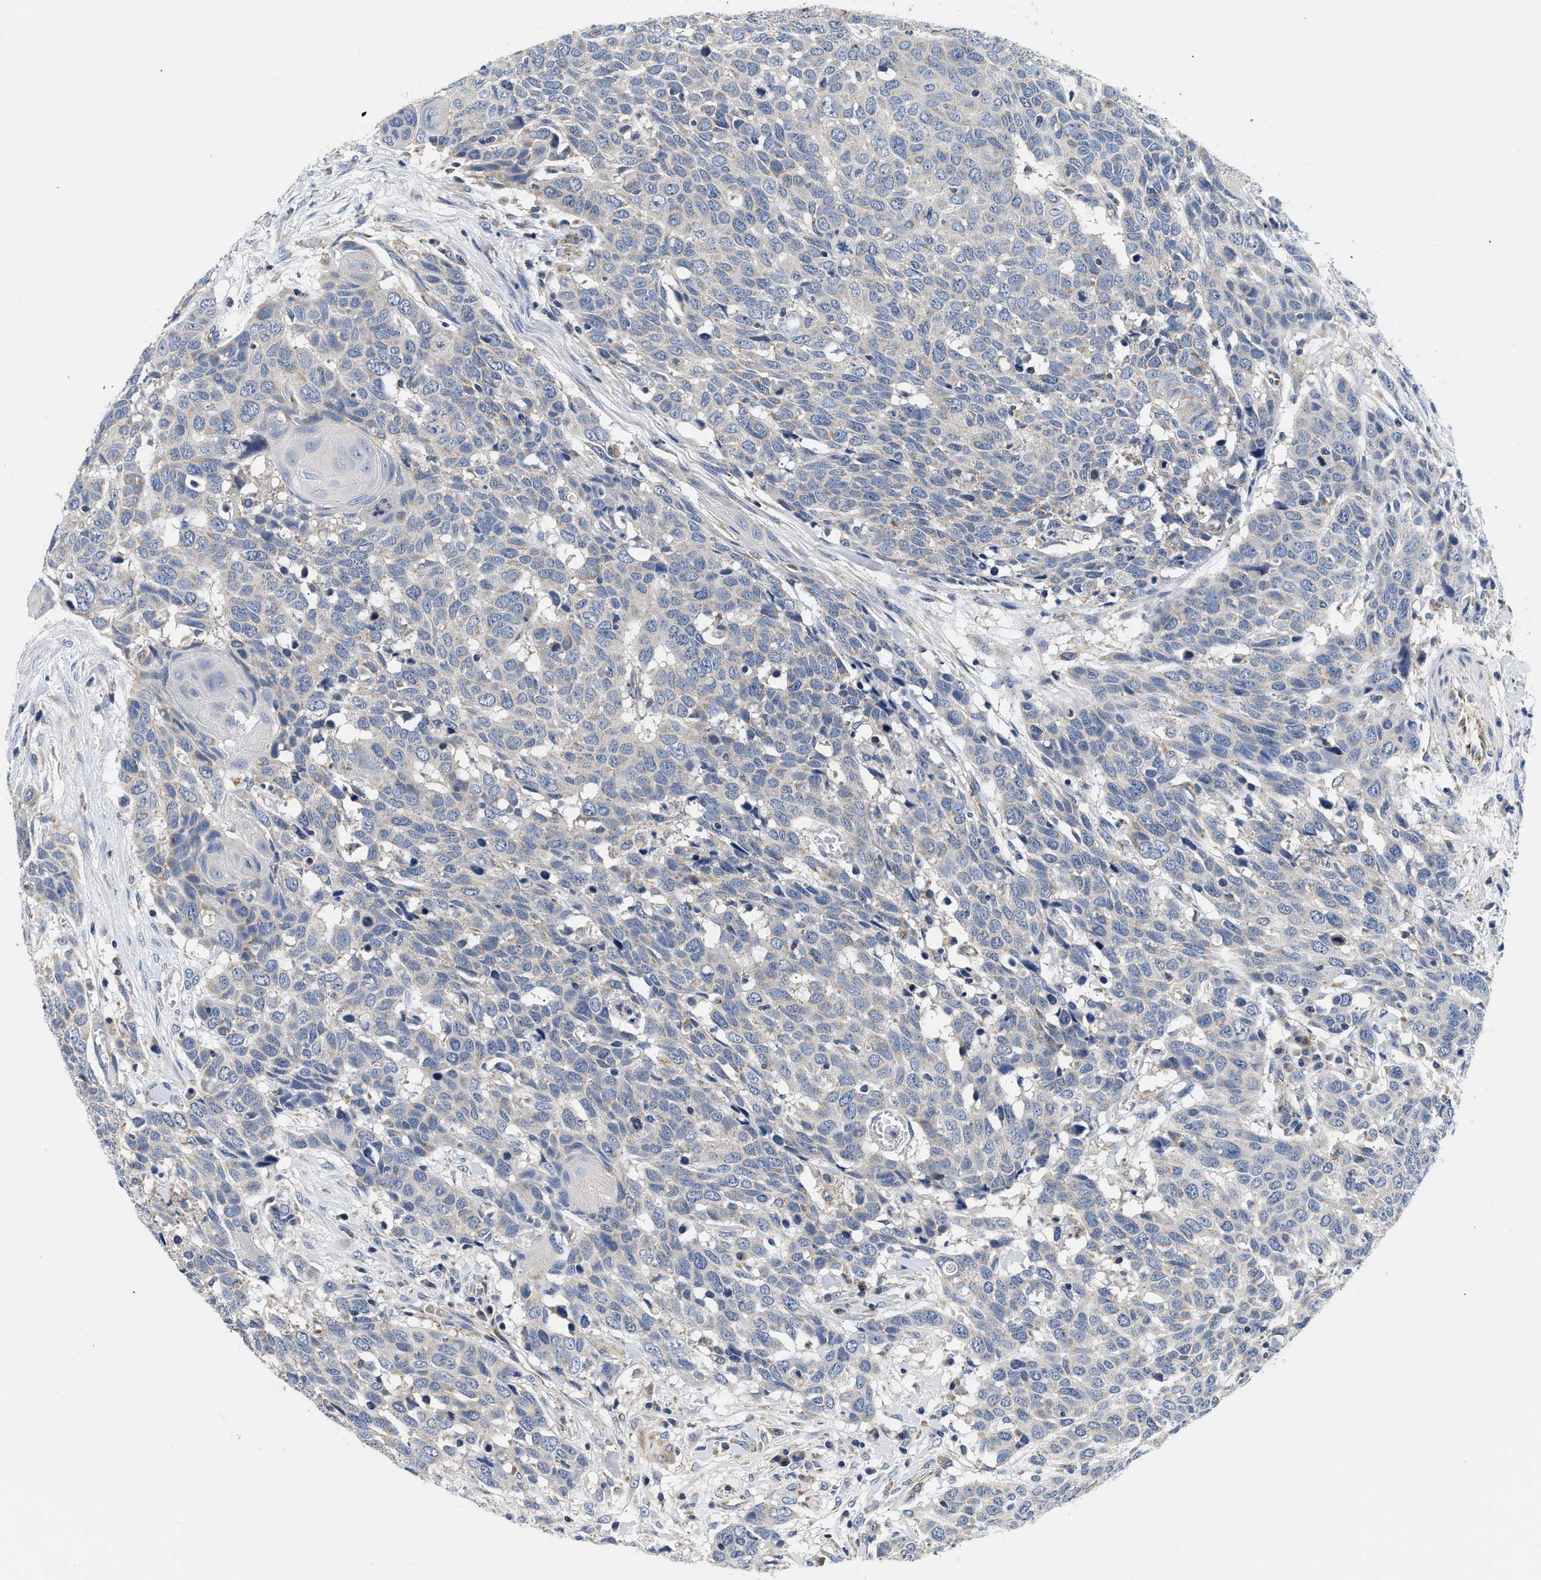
{"staining": {"intensity": "negative", "quantity": "none", "location": "none"}, "tissue": "head and neck cancer", "cell_type": "Tumor cells", "image_type": "cancer", "snomed": [{"axis": "morphology", "description": "Squamous cell carcinoma, NOS"}, {"axis": "topography", "description": "Head-Neck"}], "caption": "This is an IHC micrograph of head and neck squamous cell carcinoma. There is no staining in tumor cells.", "gene": "PDP1", "patient": {"sex": "male", "age": 66}}